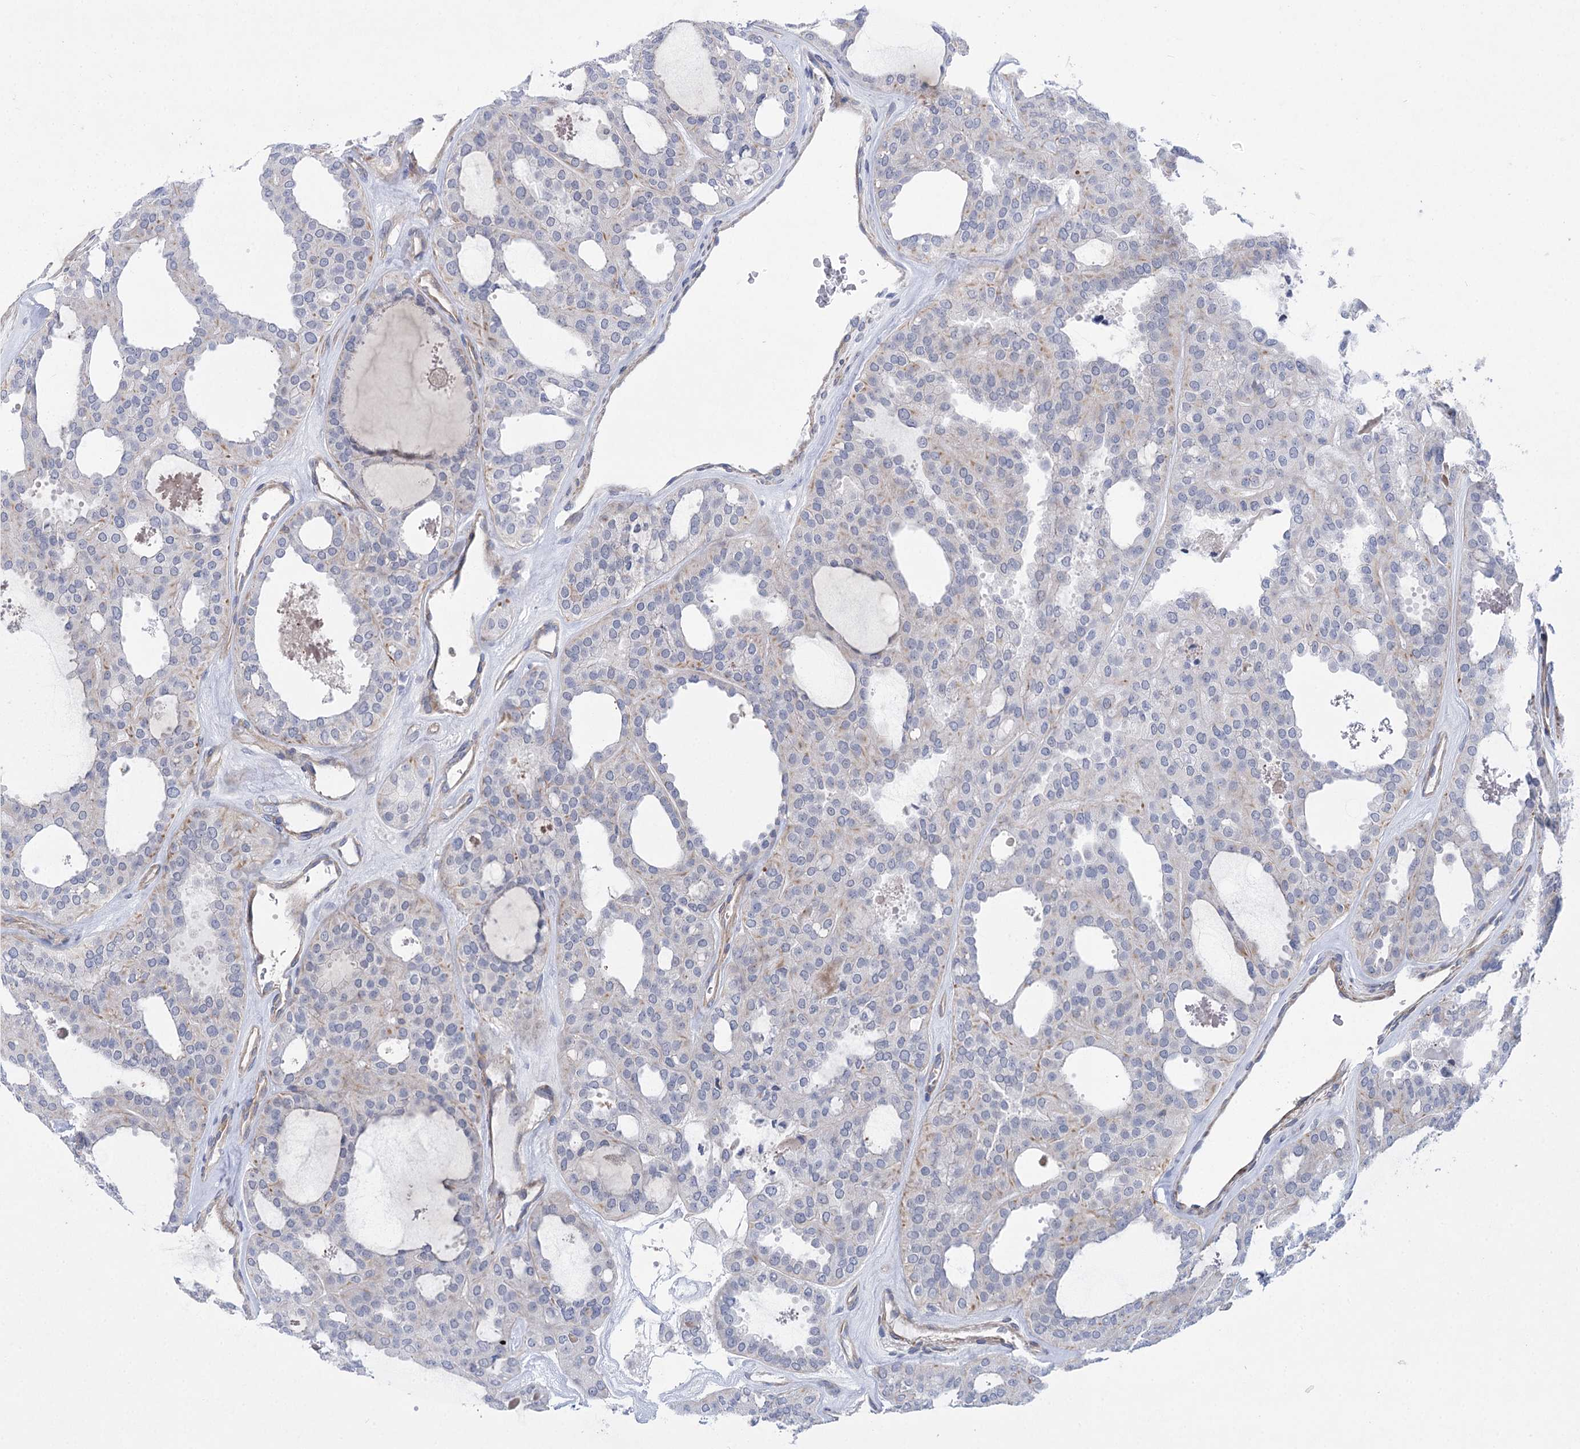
{"staining": {"intensity": "negative", "quantity": "none", "location": "none"}, "tissue": "thyroid cancer", "cell_type": "Tumor cells", "image_type": "cancer", "snomed": [{"axis": "morphology", "description": "Follicular adenoma carcinoma, NOS"}, {"axis": "topography", "description": "Thyroid gland"}], "caption": "This is an immunohistochemistry histopathology image of human thyroid follicular adenoma carcinoma. There is no expression in tumor cells.", "gene": "THAP6", "patient": {"sex": "male", "age": 75}}